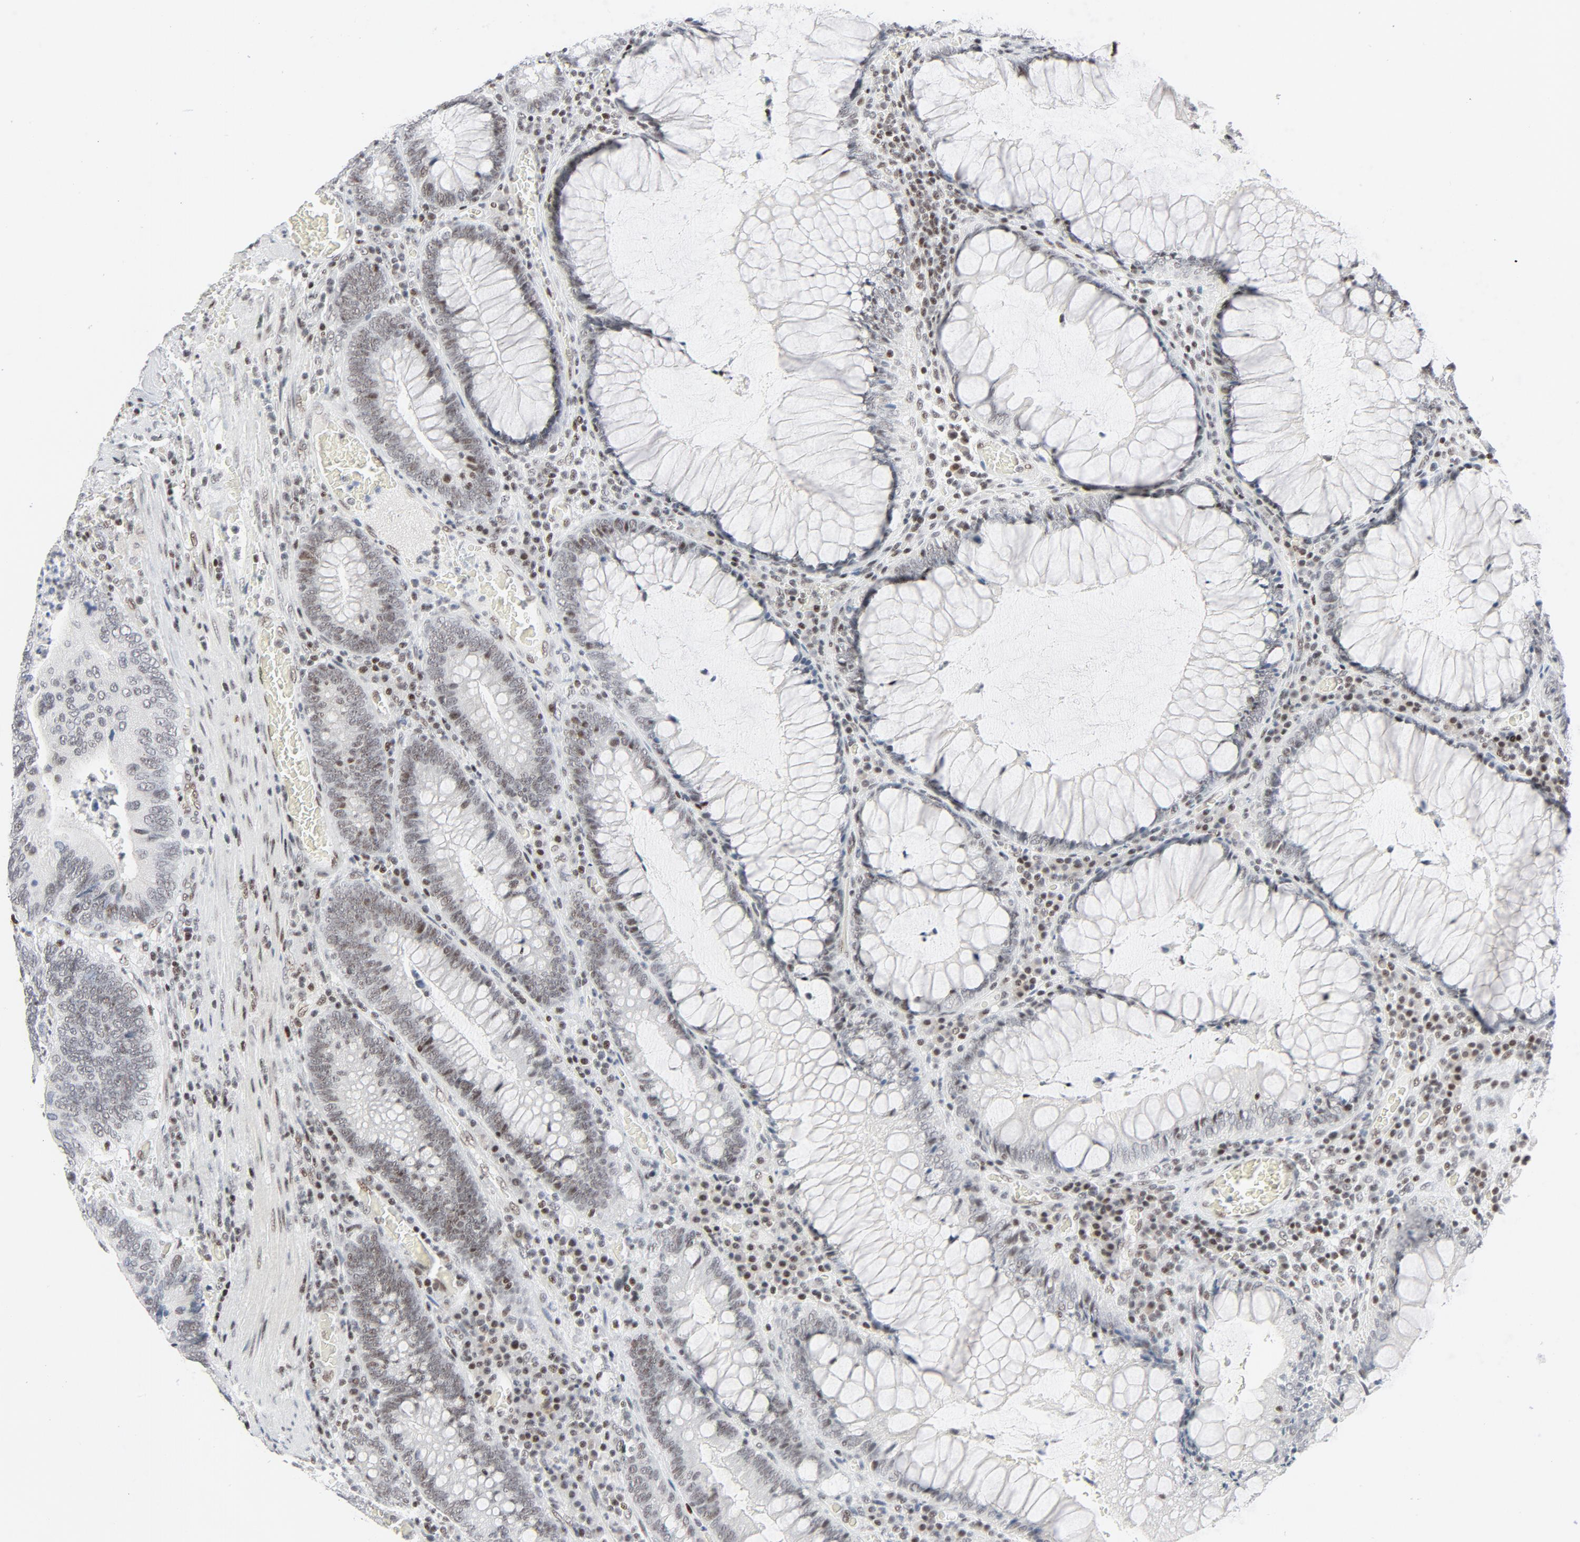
{"staining": {"intensity": "weak", "quantity": "<25%", "location": "nuclear"}, "tissue": "colorectal cancer", "cell_type": "Tumor cells", "image_type": "cancer", "snomed": [{"axis": "morphology", "description": "Adenocarcinoma, NOS"}, {"axis": "topography", "description": "Colon"}], "caption": "Immunohistochemical staining of human adenocarcinoma (colorectal) displays no significant expression in tumor cells. The staining was performed using DAB to visualize the protein expression in brown, while the nuclei were stained in blue with hematoxylin (Magnification: 20x).", "gene": "GABPA", "patient": {"sex": "male", "age": 72}}